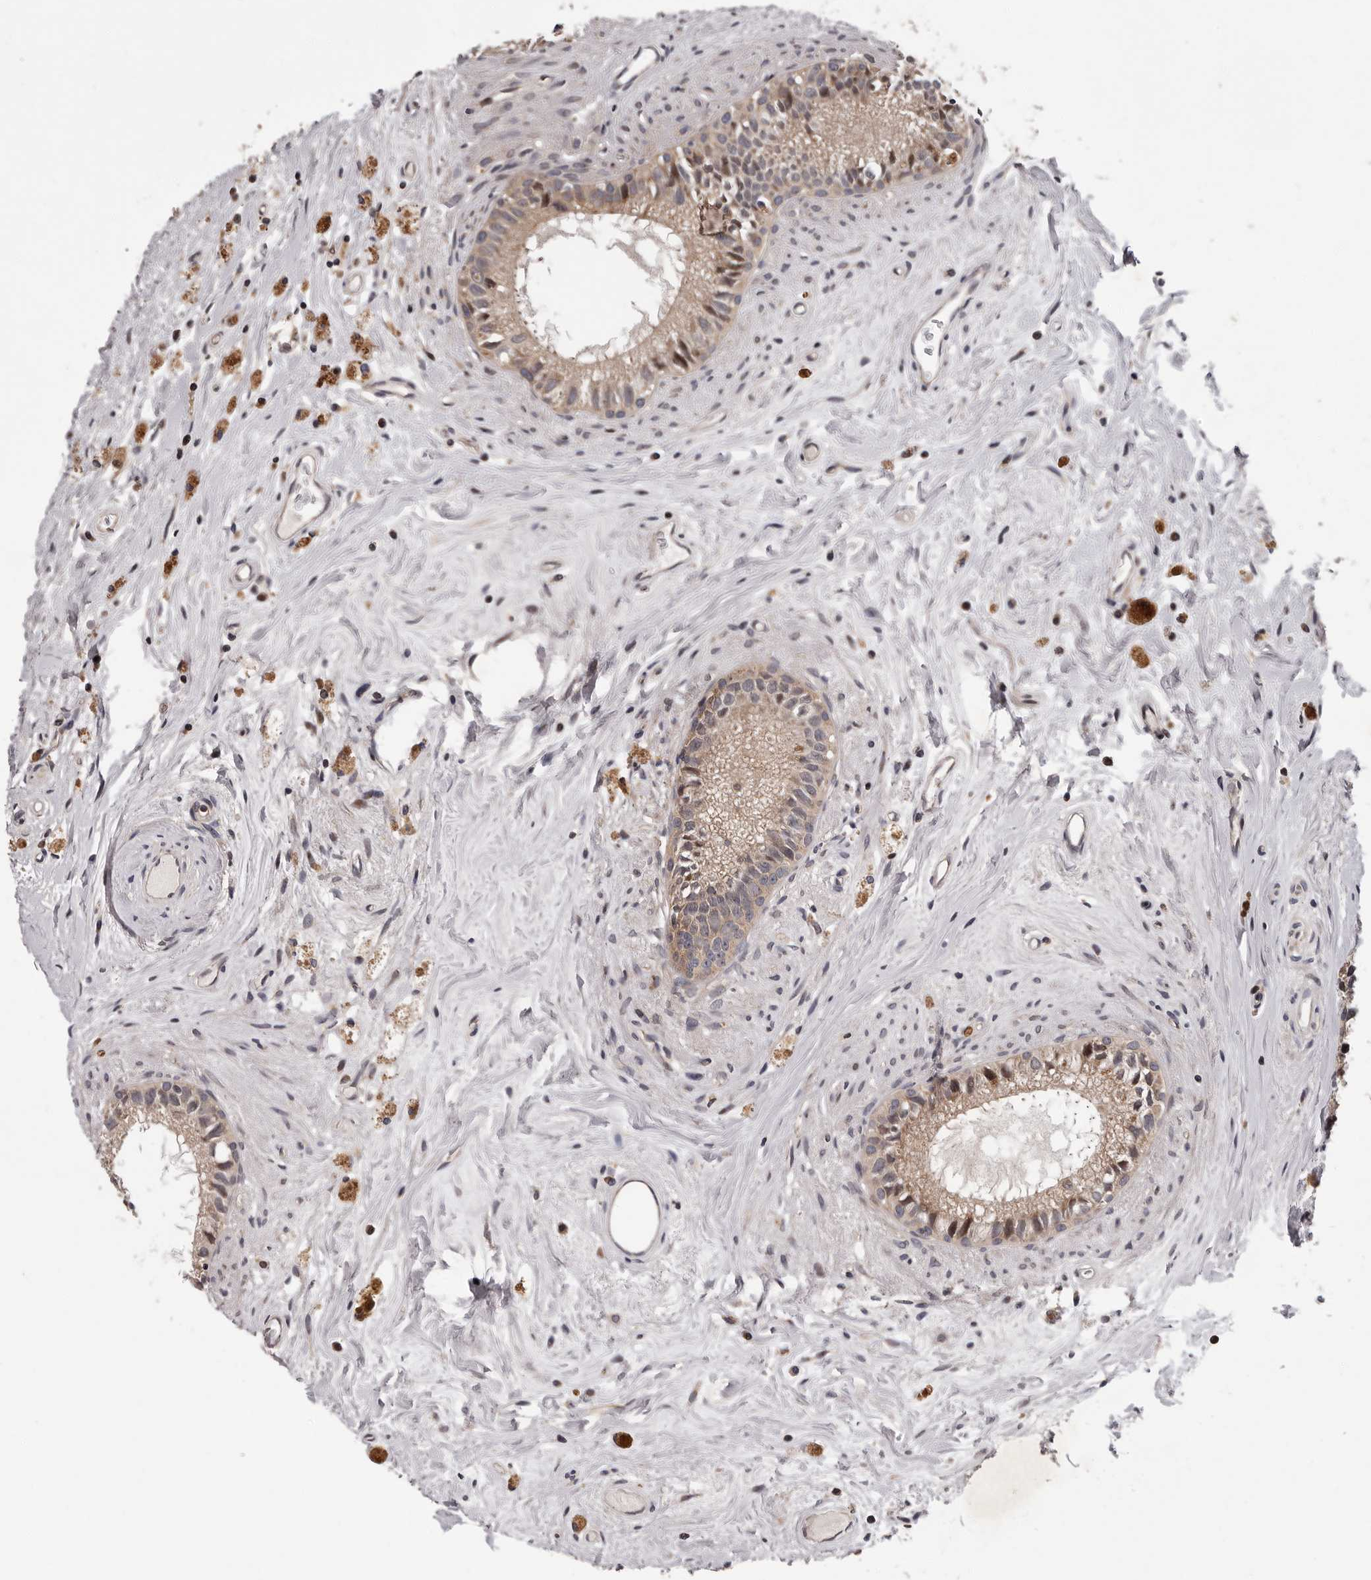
{"staining": {"intensity": "moderate", "quantity": ">75%", "location": "cytoplasmic/membranous"}, "tissue": "epididymis", "cell_type": "Glandular cells", "image_type": "normal", "snomed": [{"axis": "morphology", "description": "Normal tissue, NOS"}, {"axis": "topography", "description": "Epididymis"}], "caption": "Immunohistochemical staining of unremarkable epididymis demonstrates >75% levels of moderate cytoplasmic/membranous protein staining in about >75% of glandular cells.", "gene": "VPS37A", "patient": {"sex": "male", "age": 80}}